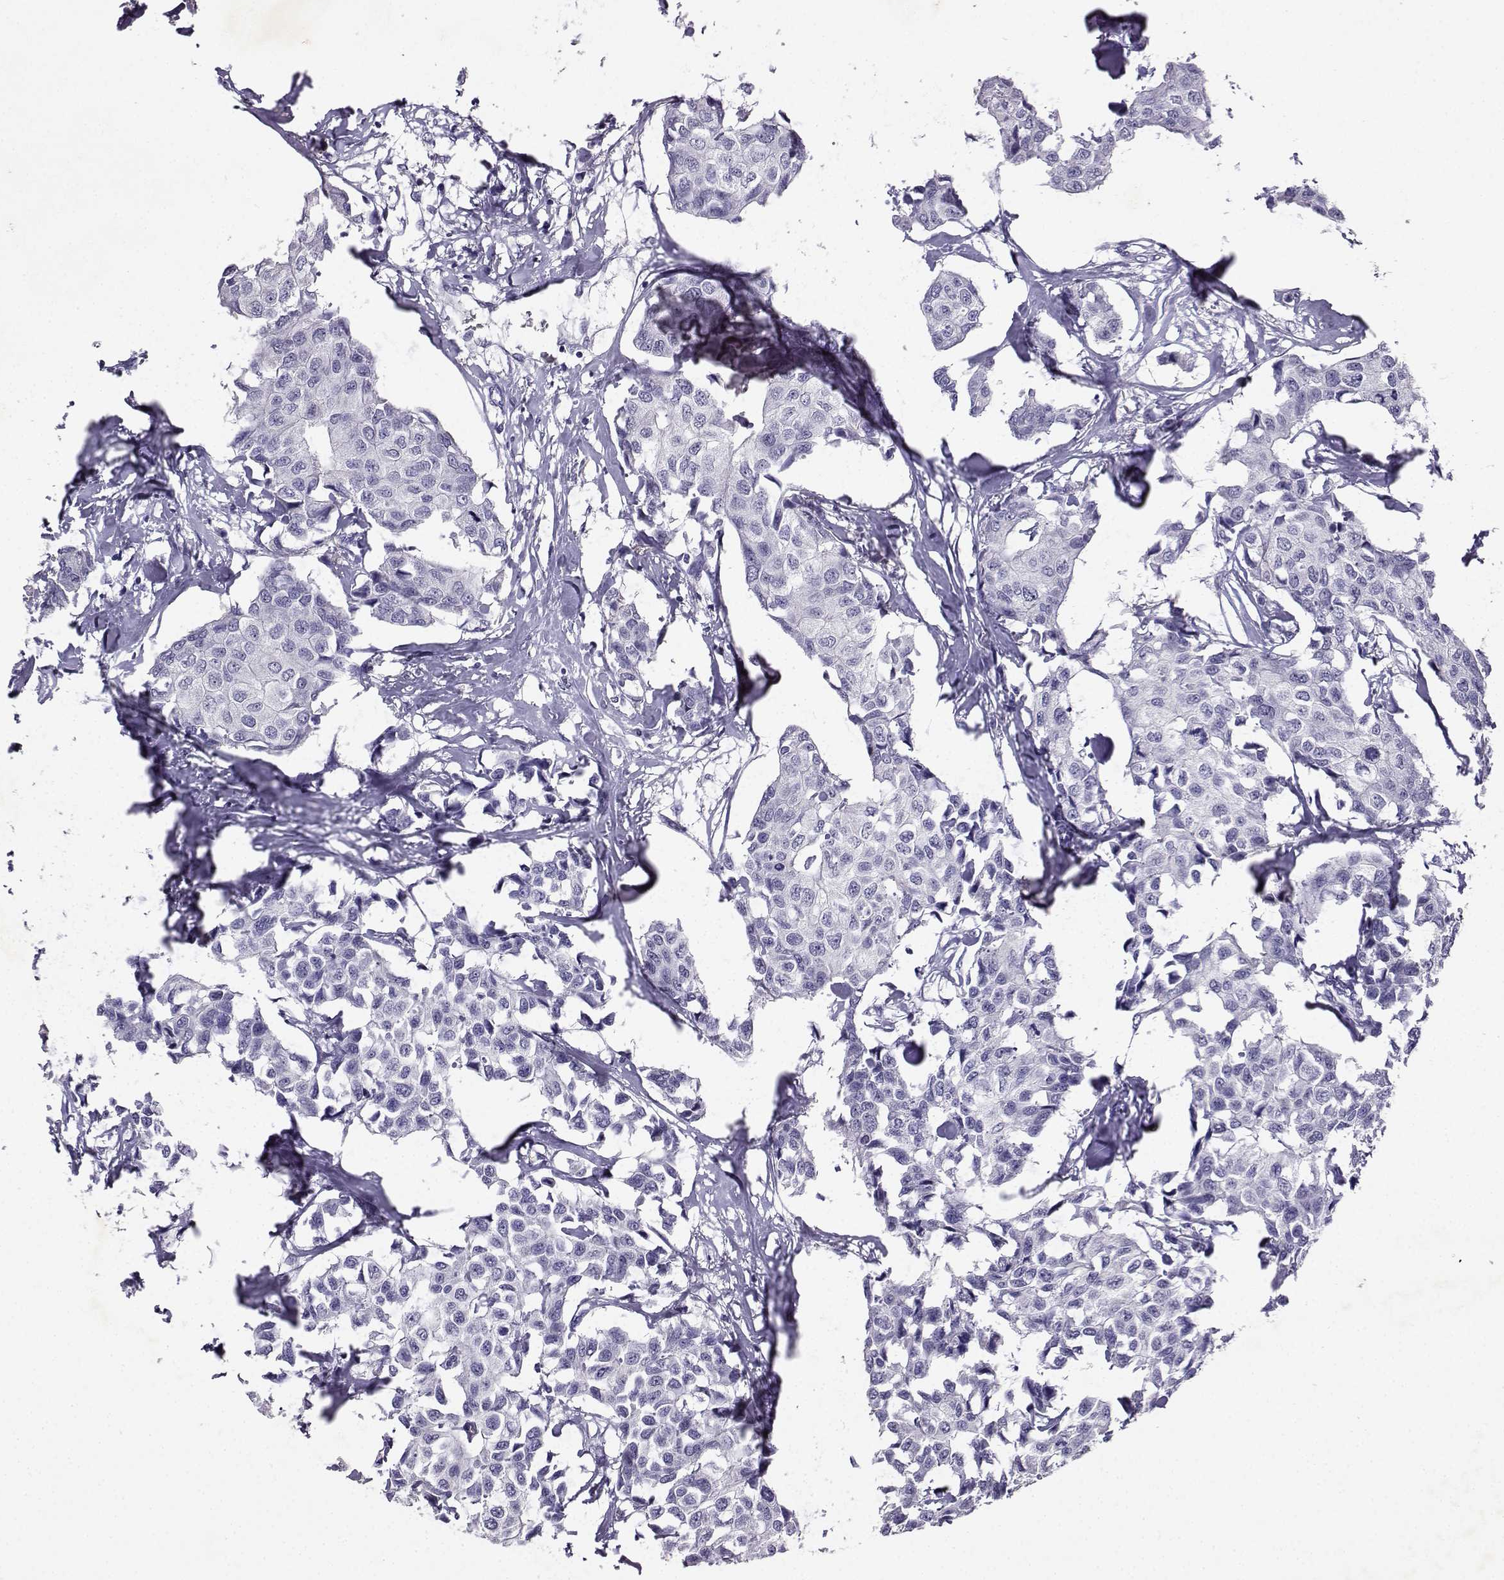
{"staining": {"intensity": "negative", "quantity": "none", "location": "none"}, "tissue": "breast cancer", "cell_type": "Tumor cells", "image_type": "cancer", "snomed": [{"axis": "morphology", "description": "Duct carcinoma"}, {"axis": "topography", "description": "Breast"}], "caption": "High power microscopy histopathology image of an immunohistochemistry image of breast cancer (intraductal carcinoma), revealing no significant staining in tumor cells.", "gene": "TBR1", "patient": {"sex": "female", "age": 80}}